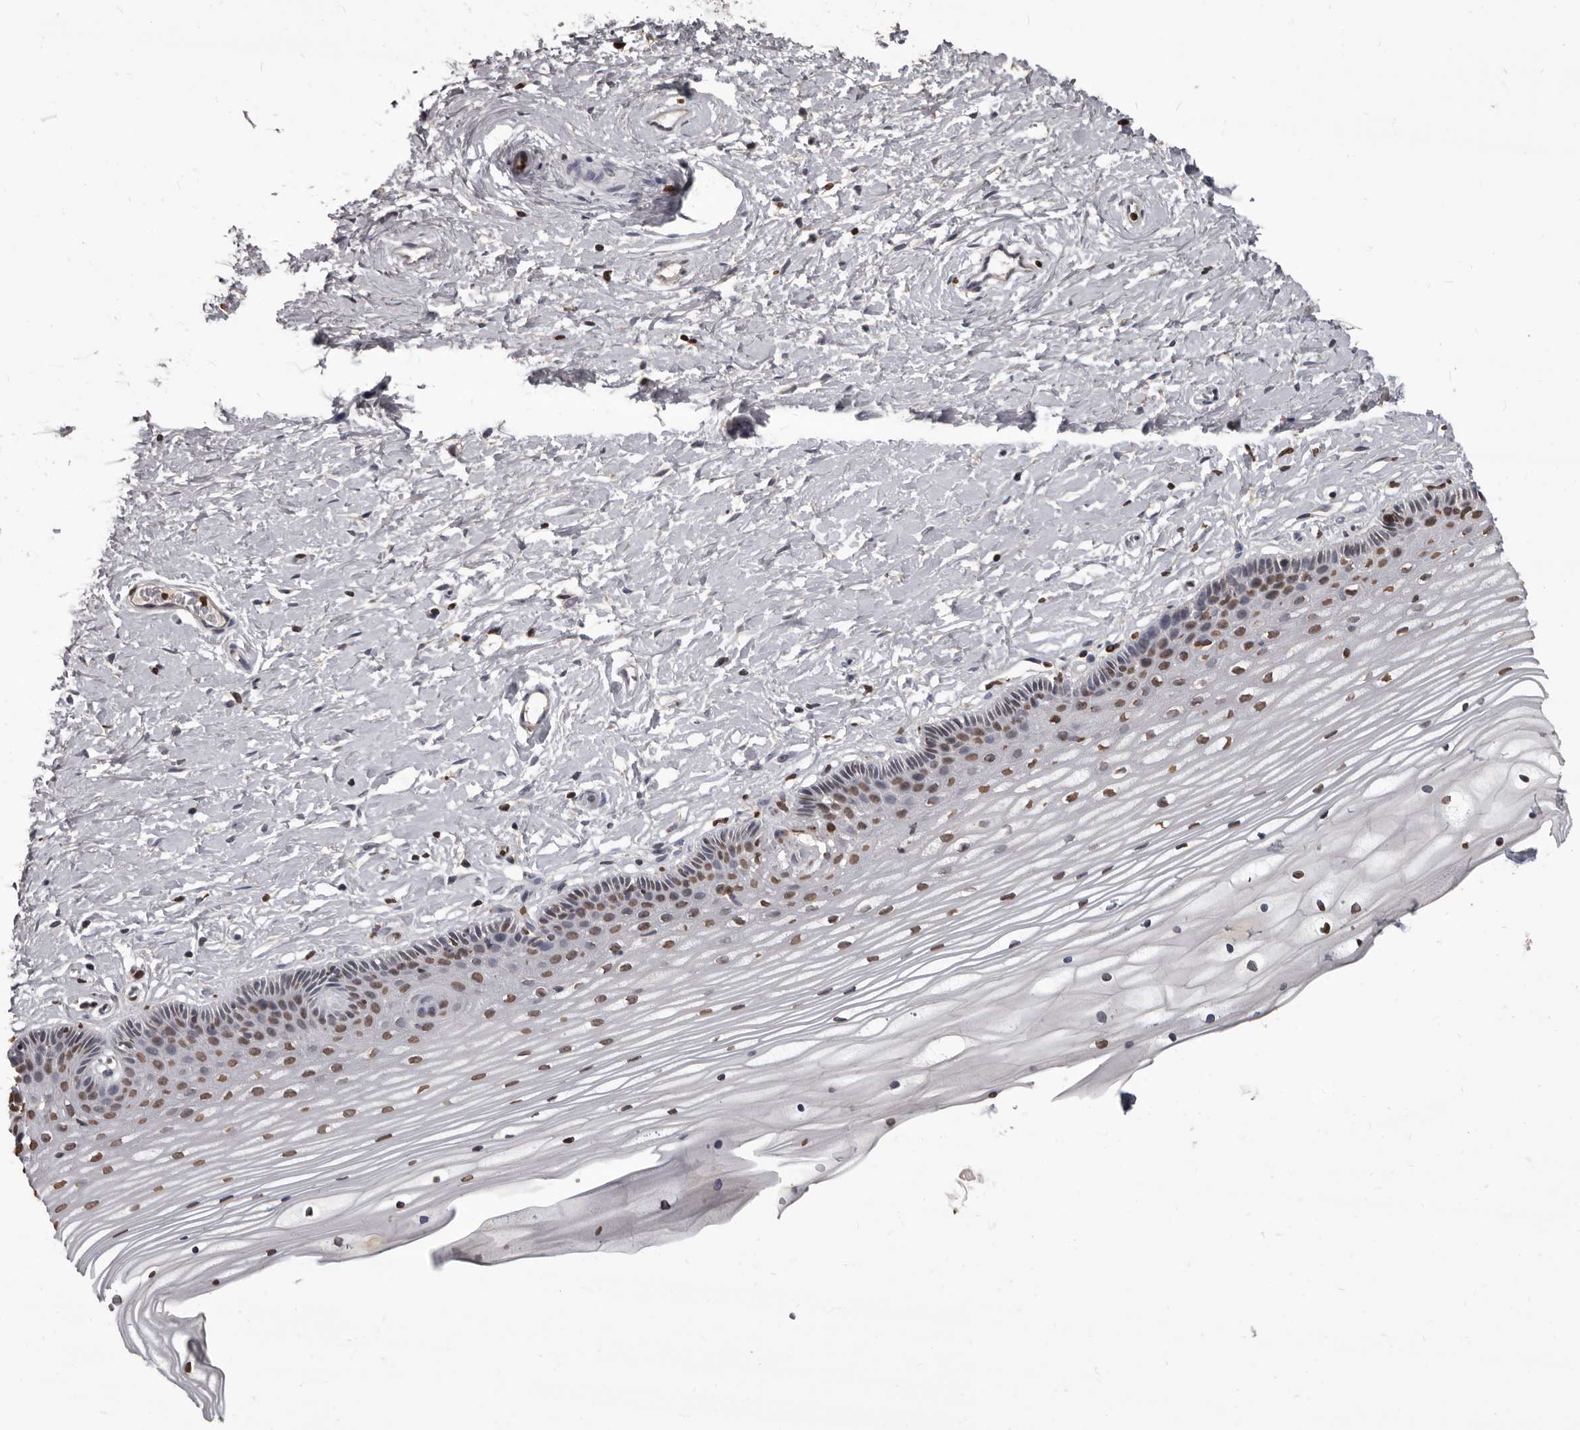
{"staining": {"intensity": "moderate", "quantity": "25%-75%", "location": "nuclear"}, "tissue": "vagina", "cell_type": "Squamous epithelial cells", "image_type": "normal", "snomed": [{"axis": "morphology", "description": "Normal tissue, NOS"}, {"axis": "topography", "description": "Vagina"}, {"axis": "topography", "description": "Cervix"}], "caption": "Immunohistochemical staining of normal human vagina shows moderate nuclear protein staining in about 25%-75% of squamous epithelial cells.", "gene": "AHR", "patient": {"sex": "female", "age": 40}}